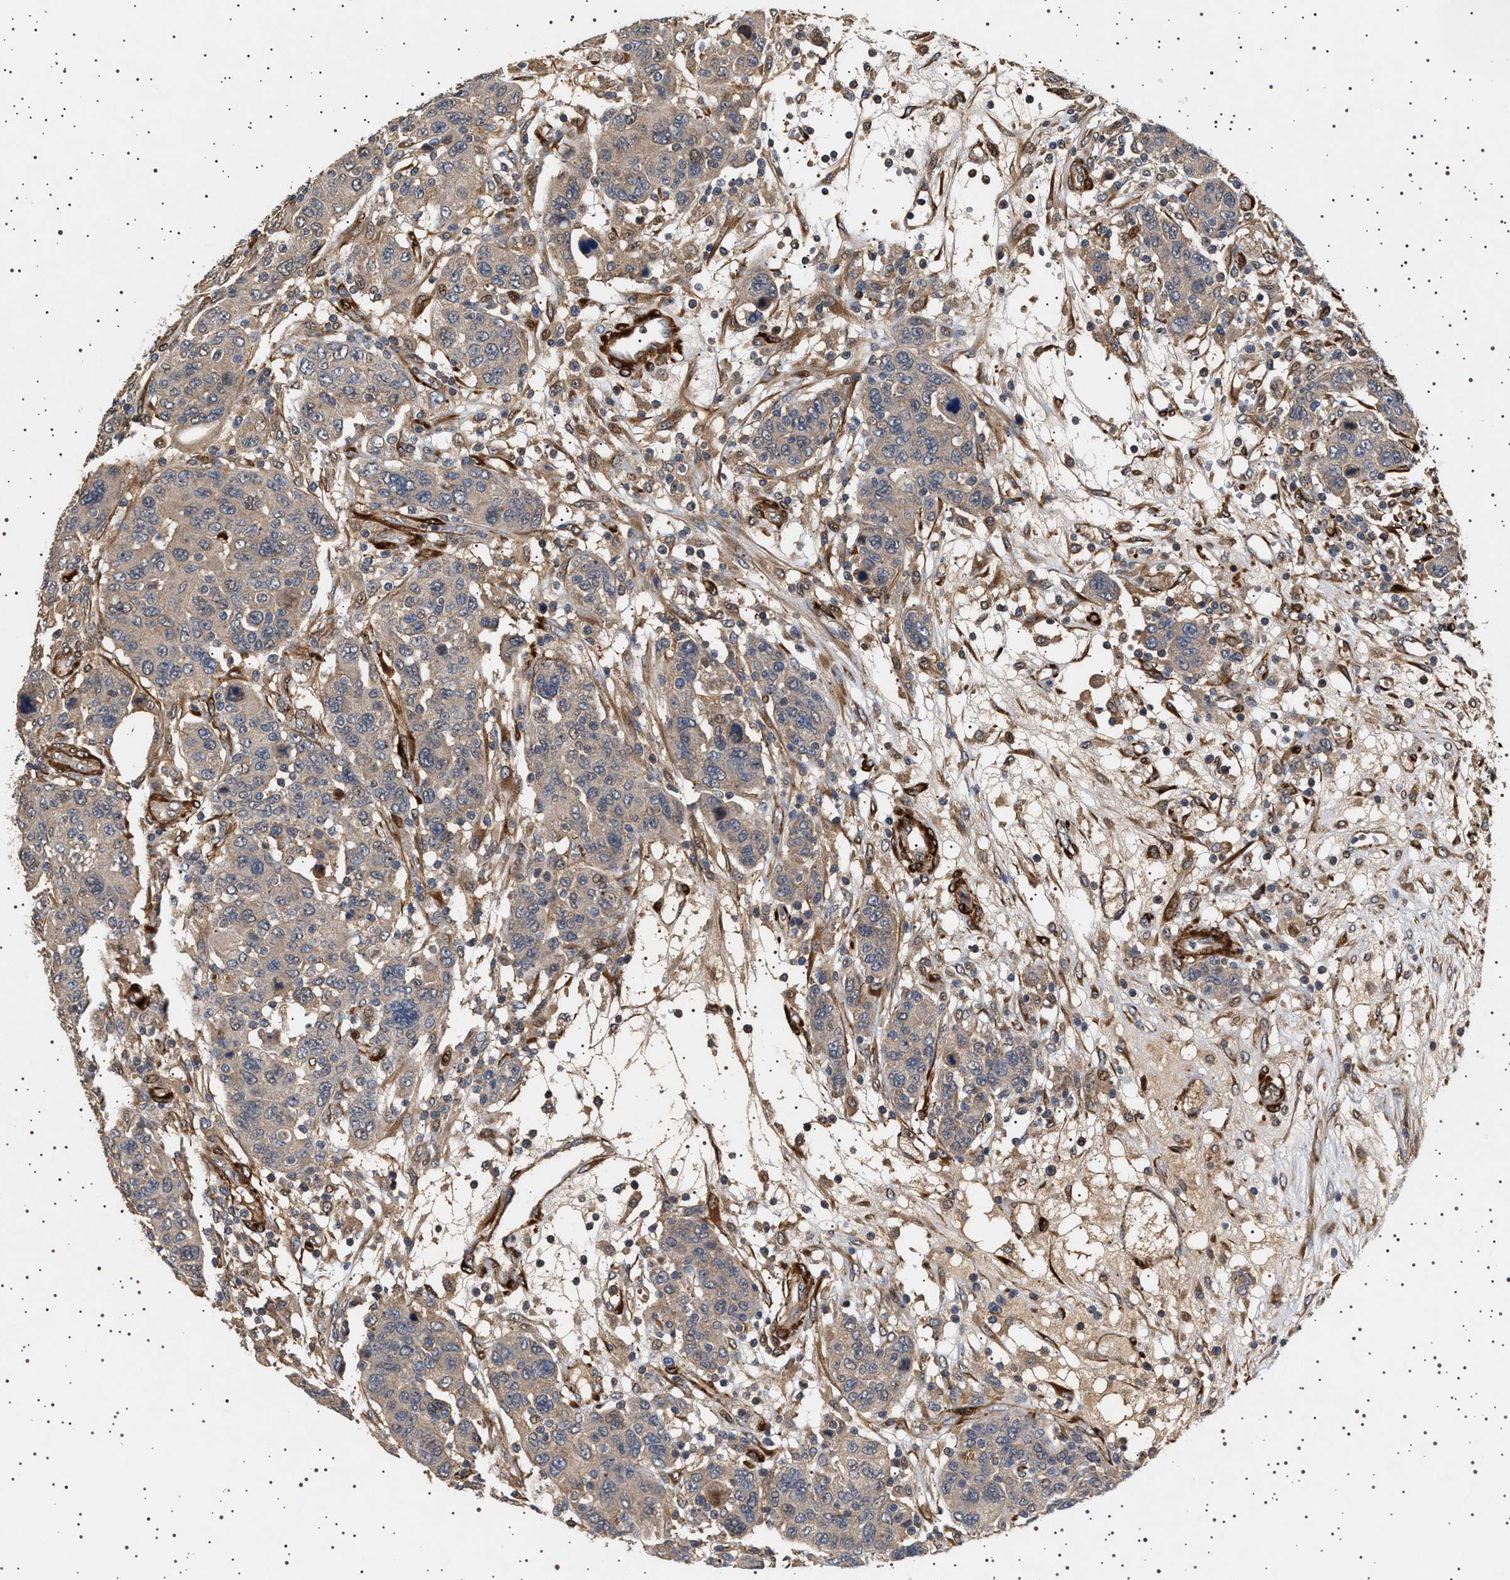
{"staining": {"intensity": "weak", "quantity": ">75%", "location": "cytoplasmic/membranous"}, "tissue": "breast cancer", "cell_type": "Tumor cells", "image_type": "cancer", "snomed": [{"axis": "morphology", "description": "Duct carcinoma"}, {"axis": "topography", "description": "Breast"}], "caption": "A micrograph of human breast cancer stained for a protein displays weak cytoplasmic/membranous brown staining in tumor cells.", "gene": "GUCY1B1", "patient": {"sex": "female", "age": 37}}